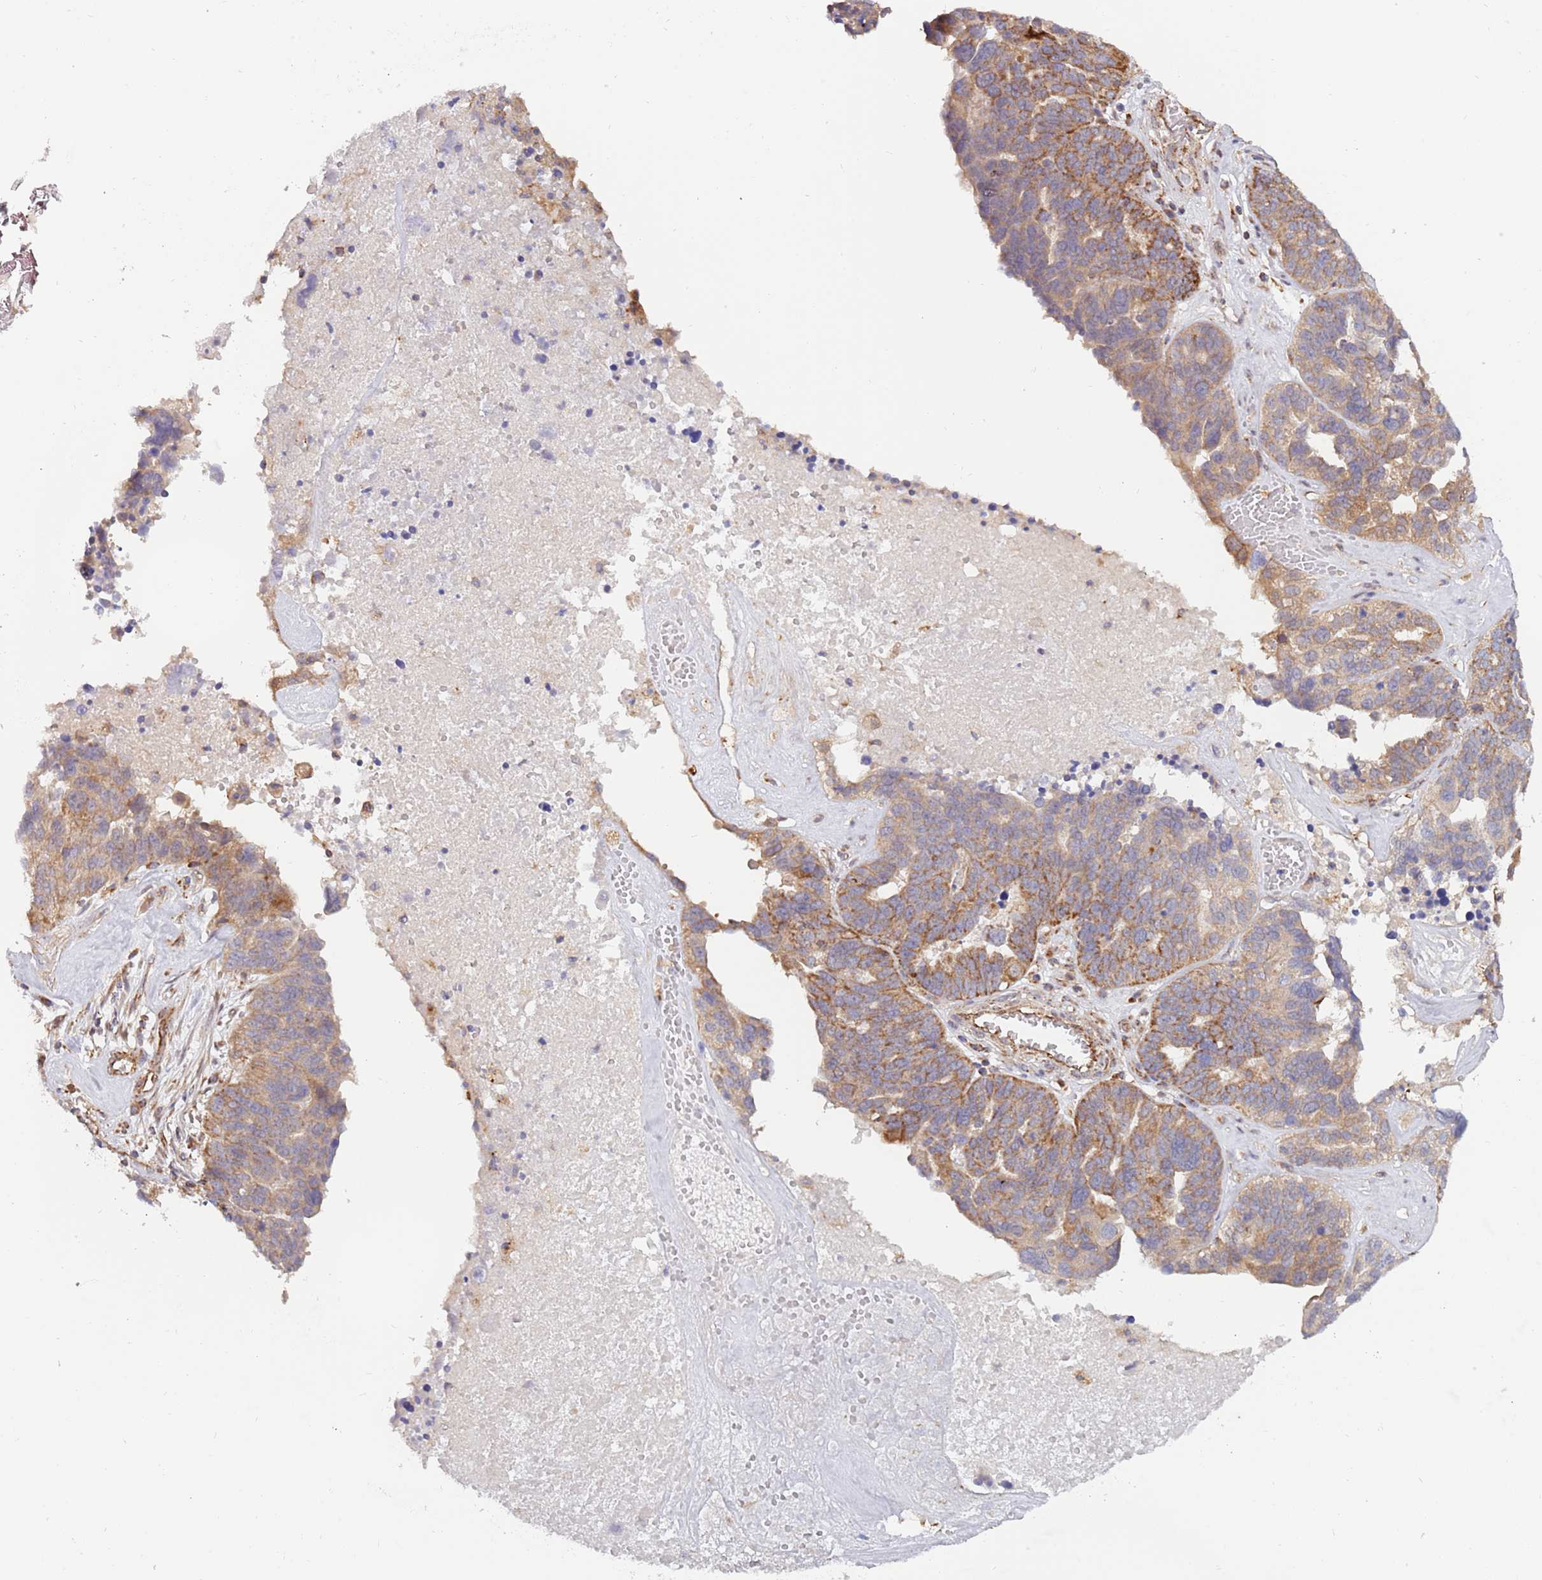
{"staining": {"intensity": "strong", "quantity": "25%-75%", "location": "cytoplasmic/membranous"}, "tissue": "ovarian cancer", "cell_type": "Tumor cells", "image_type": "cancer", "snomed": [{"axis": "morphology", "description": "Cystadenocarcinoma, serous, NOS"}, {"axis": "topography", "description": "Ovary"}], "caption": "The histopathology image demonstrates staining of ovarian cancer (serous cystadenocarcinoma), revealing strong cytoplasmic/membranous protein positivity (brown color) within tumor cells.", "gene": "GUK1", "patient": {"sex": "female", "age": 59}}